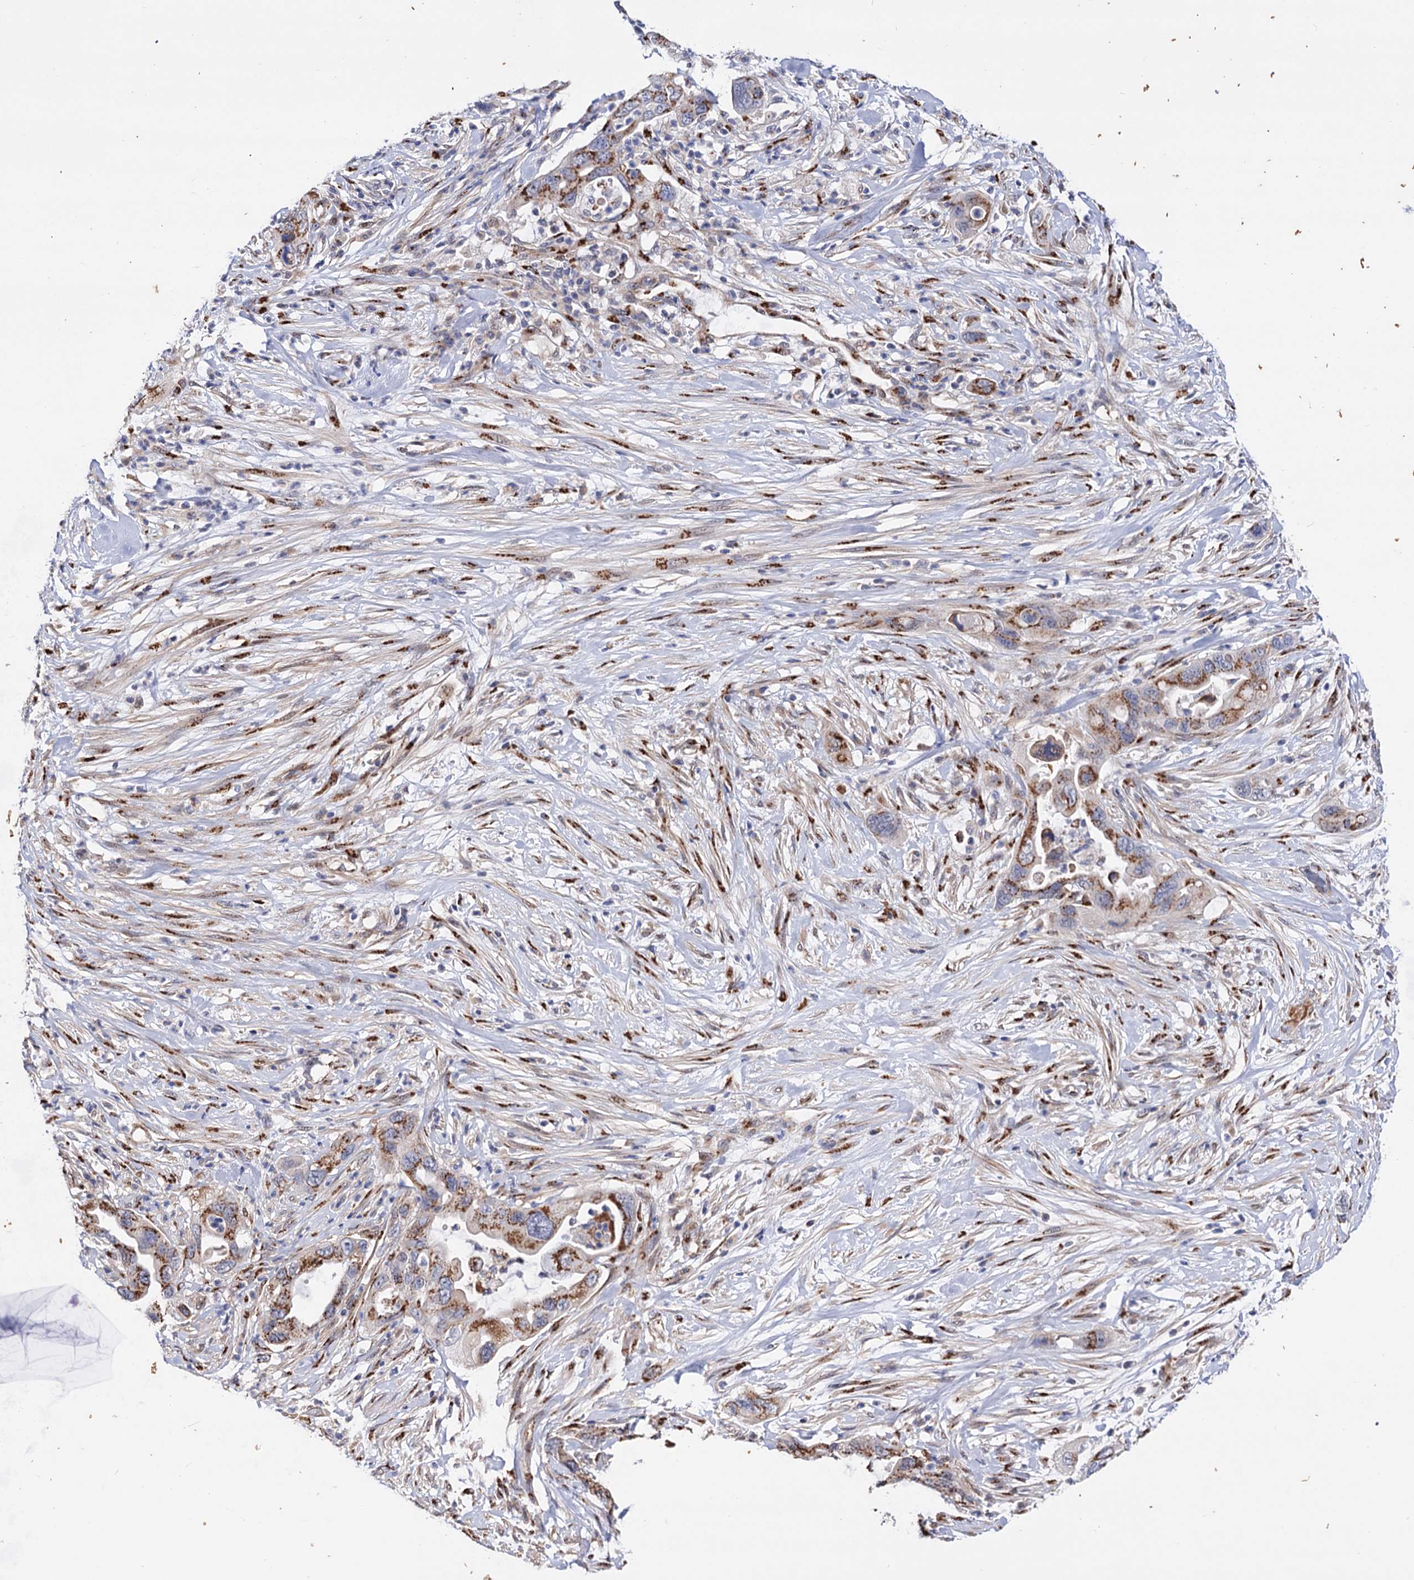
{"staining": {"intensity": "moderate", "quantity": ">75%", "location": "cytoplasmic/membranous"}, "tissue": "pancreatic cancer", "cell_type": "Tumor cells", "image_type": "cancer", "snomed": [{"axis": "morphology", "description": "Adenocarcinoma, NOS"}, {"axis": "topography", "description": "Pancreas"}], "caption": "Human pancreatic adenocarcinoma stained for a protein (brown) shows moderate cytoplasmic/membranous positive expression in approximately >75% of tumor cells.", "gene": "C11orf96", "patient": {"sex": "female", "age": 71}}